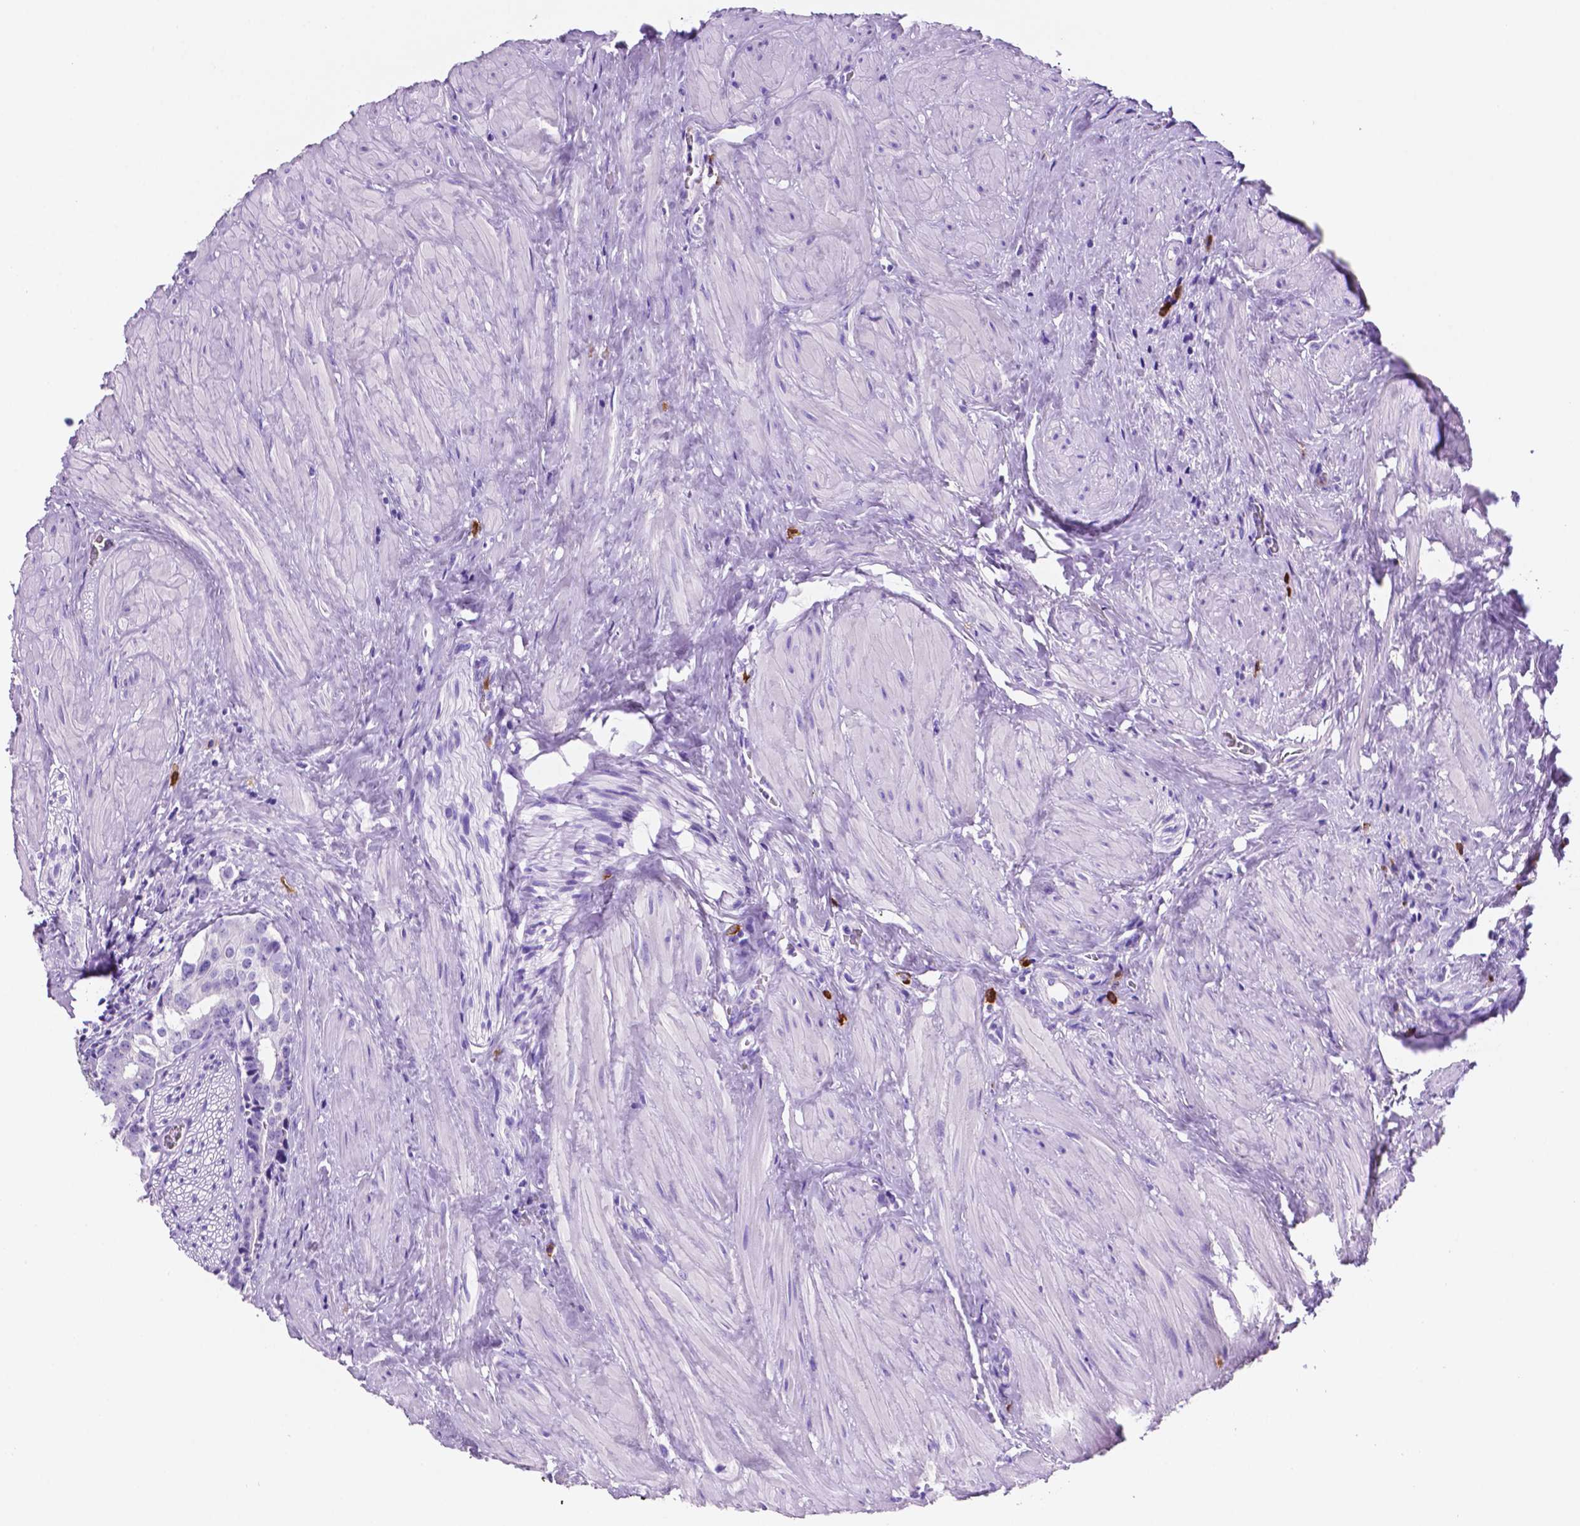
{"staining": {"intensity": "negative", "quantity": "none", "location": "none"}, "tissue": "prostate cancer", "cell_type": "Tumor cells", "image_type": "cancer", "snomed": [{"axis": "morphology", "description": "Adenocarcinoma, NOS"}, {"axis": "topography", "description": "Prostate and seminal vesicle, NOS"}], "caption": "The histopathology image shows no staining of tumor cells in adenocarcinoma (prostate). The staining was performed using DAB to visualize the protein expression in brown, while the nuclei were stained in blue with hematoxylin (Magnification: 20x).", "gene": "FOXB2", "patient": {"sex": "male", "age": 63}}